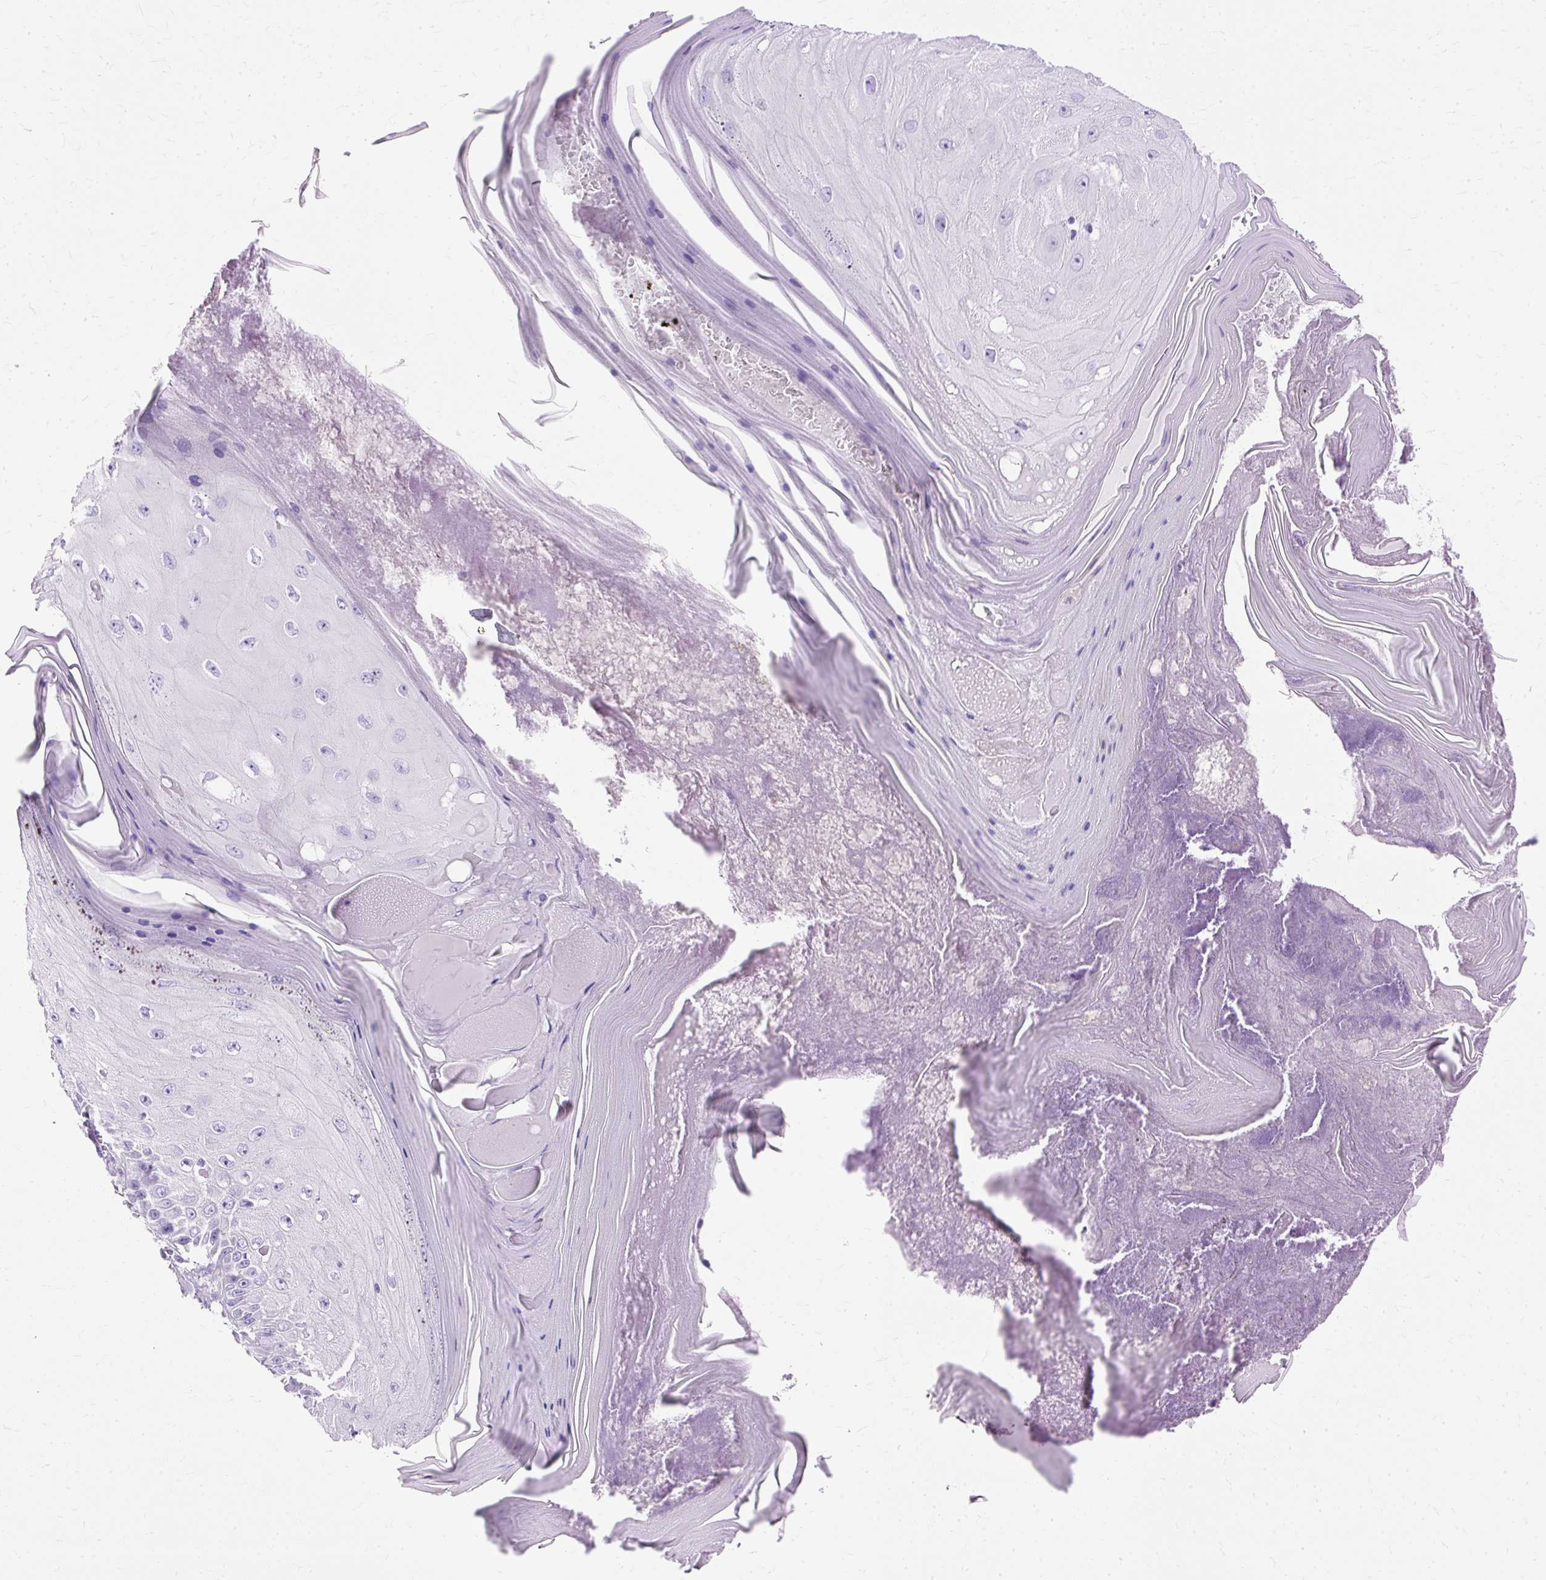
{"staining": {"intensity": "negative", "quantity": "none", "location": "none"}, "tissue": "skin cancer", "cell_type": "Tumor cells", "image_type": "cancer", "snomed": [{"axis": "morphology", "description": "Squamous cell carcinoma, NOS"}, {"axis": "topography", "description": "Skin"}], "caption": "Micrograph shows no protein positivity in tumor cells of skin cancer tissue.", "gene": "MYO6", "patient": {"sex": "female", "age": 73}}